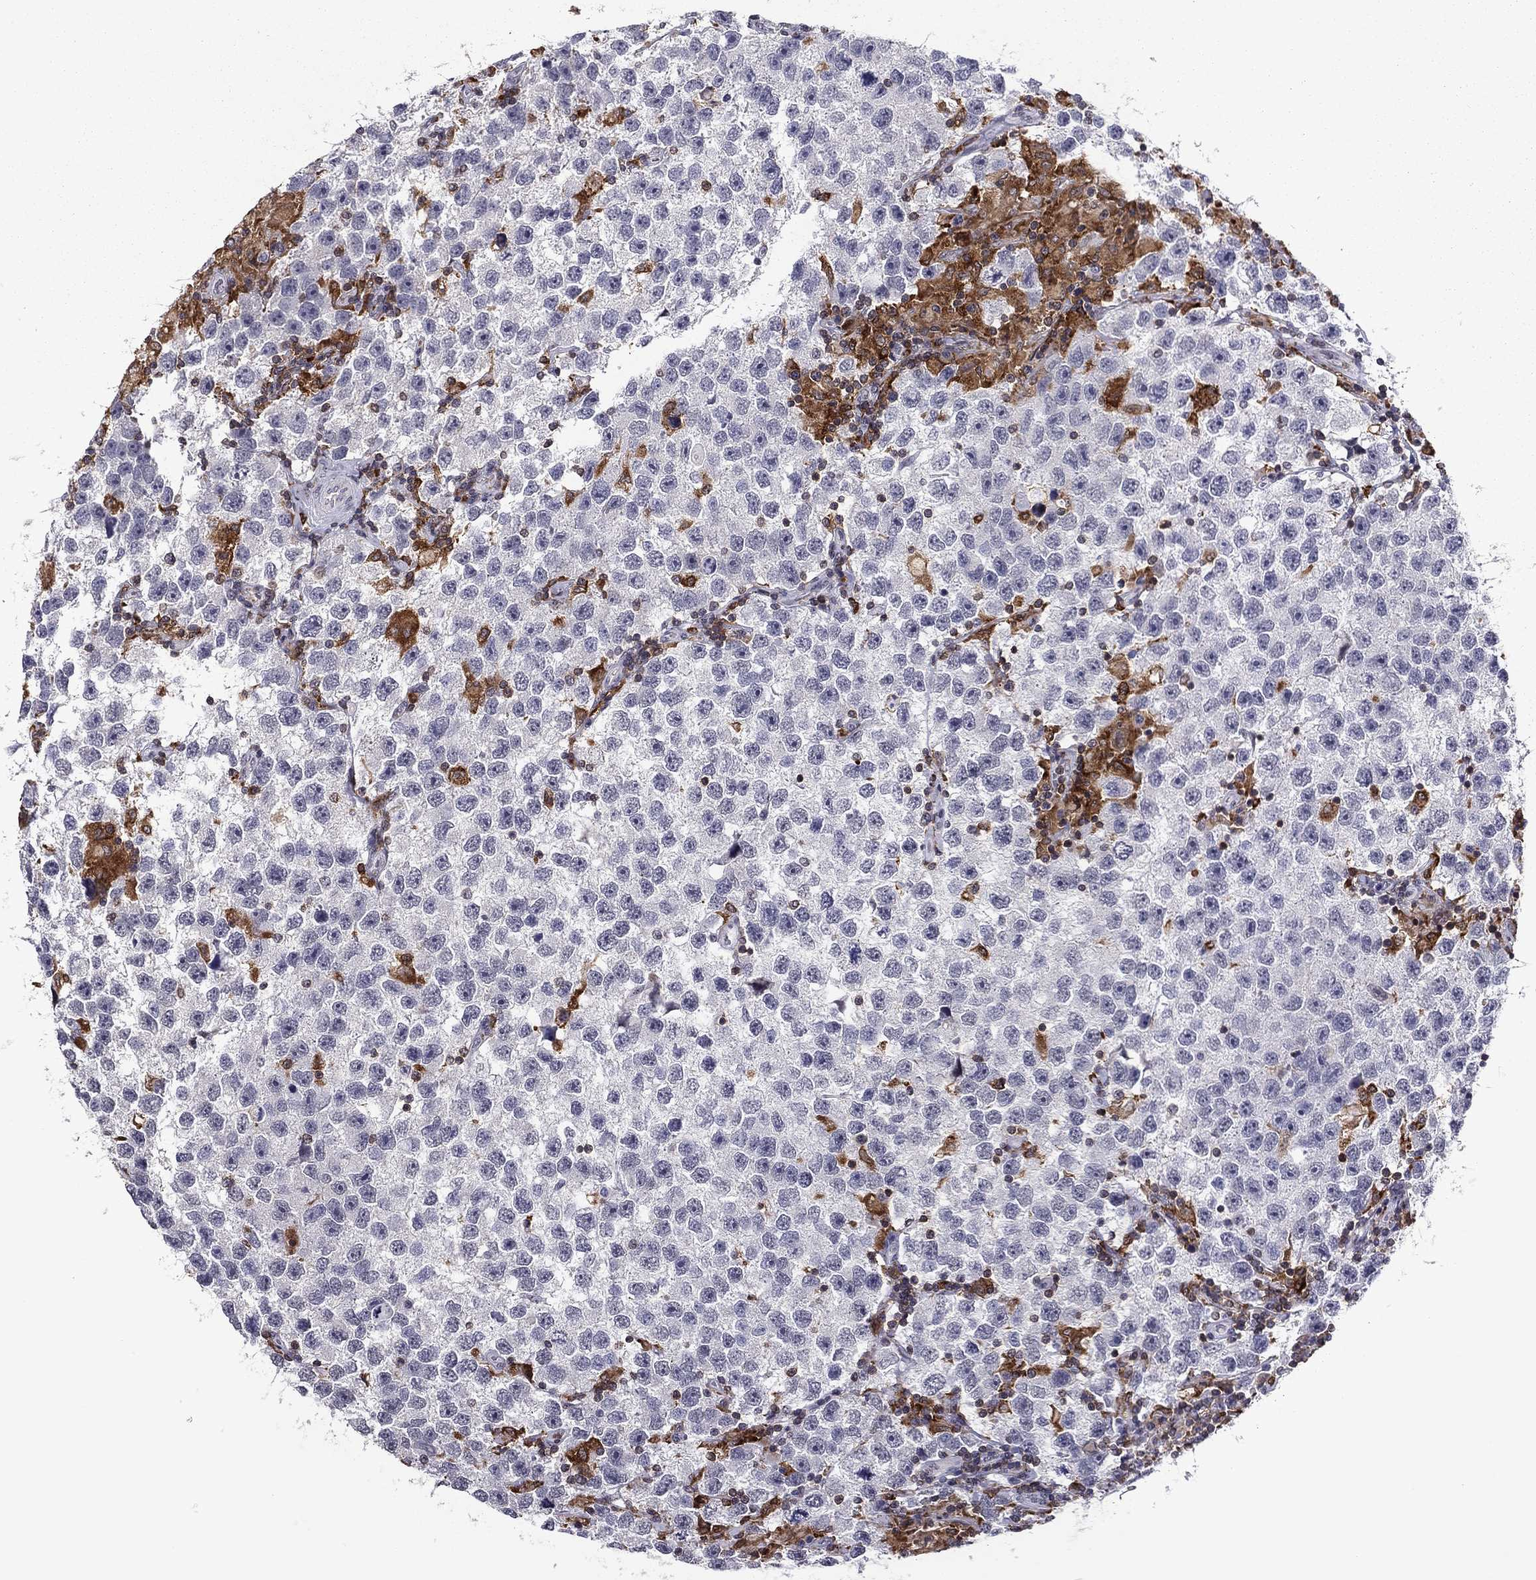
{"staining": {"intensity": "negative", "quantity": "none", "location": "none"}, "tissue": "testis cancer", "cell_type": "Tumor cells", "image_type": "cancer", "snomed": [{"axis": "morphology", "description": "Seminoma, NOS"}, {"axis": "topography", "description": "Testis"}], "caption": "Immunohistochemistry photomicrograph of neoplastic tissue: testis cancer (seminoma) stained with DAB shows no significant protein positivity in tumor cells.", "gene": "PLCB2", "patient": {"sex": "male", "age": 26}}